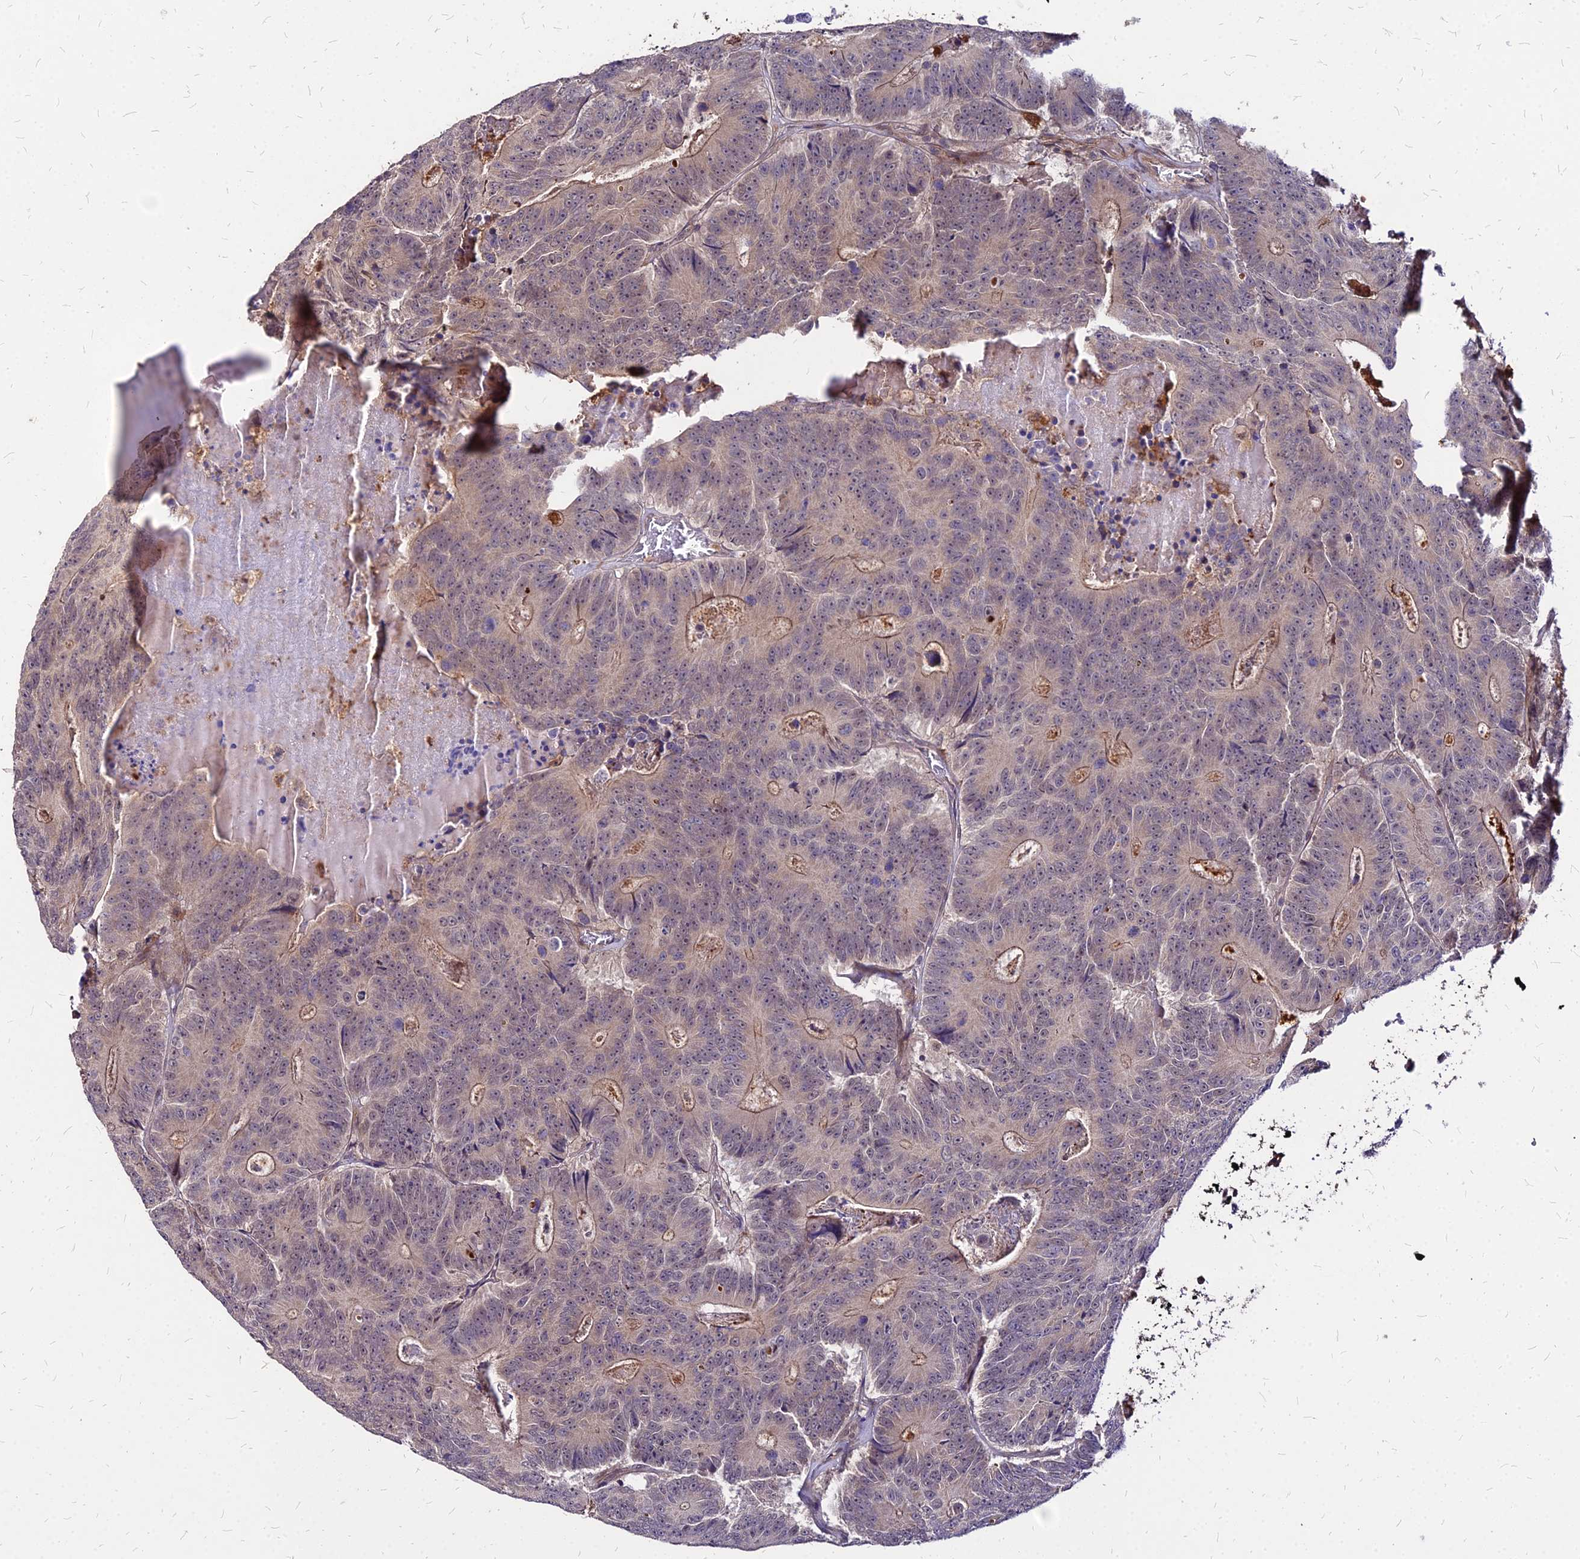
{"staining": {"intensity": "moderate", "quantity": "25%-75%", "location": "cytoplasmic/membranous"}, "tissue": "colorectal cancer", "cell_type": "Tumor cells", "image_type": "cancer", "snomed": [{"axis": "morphology", "description": "Adenocarcinoma, NOS"}, {"axis": "topography", "description": "Colon"}], "caption": "Tumor cells exhibit medium levels of moderate cytoplasmic/membranous positivity in approximately 25%-75% of cells in colorectal cancer (adenocarcinoma).", "gene": "APBA3", "patient": {"sex": "male", "age": 83}}